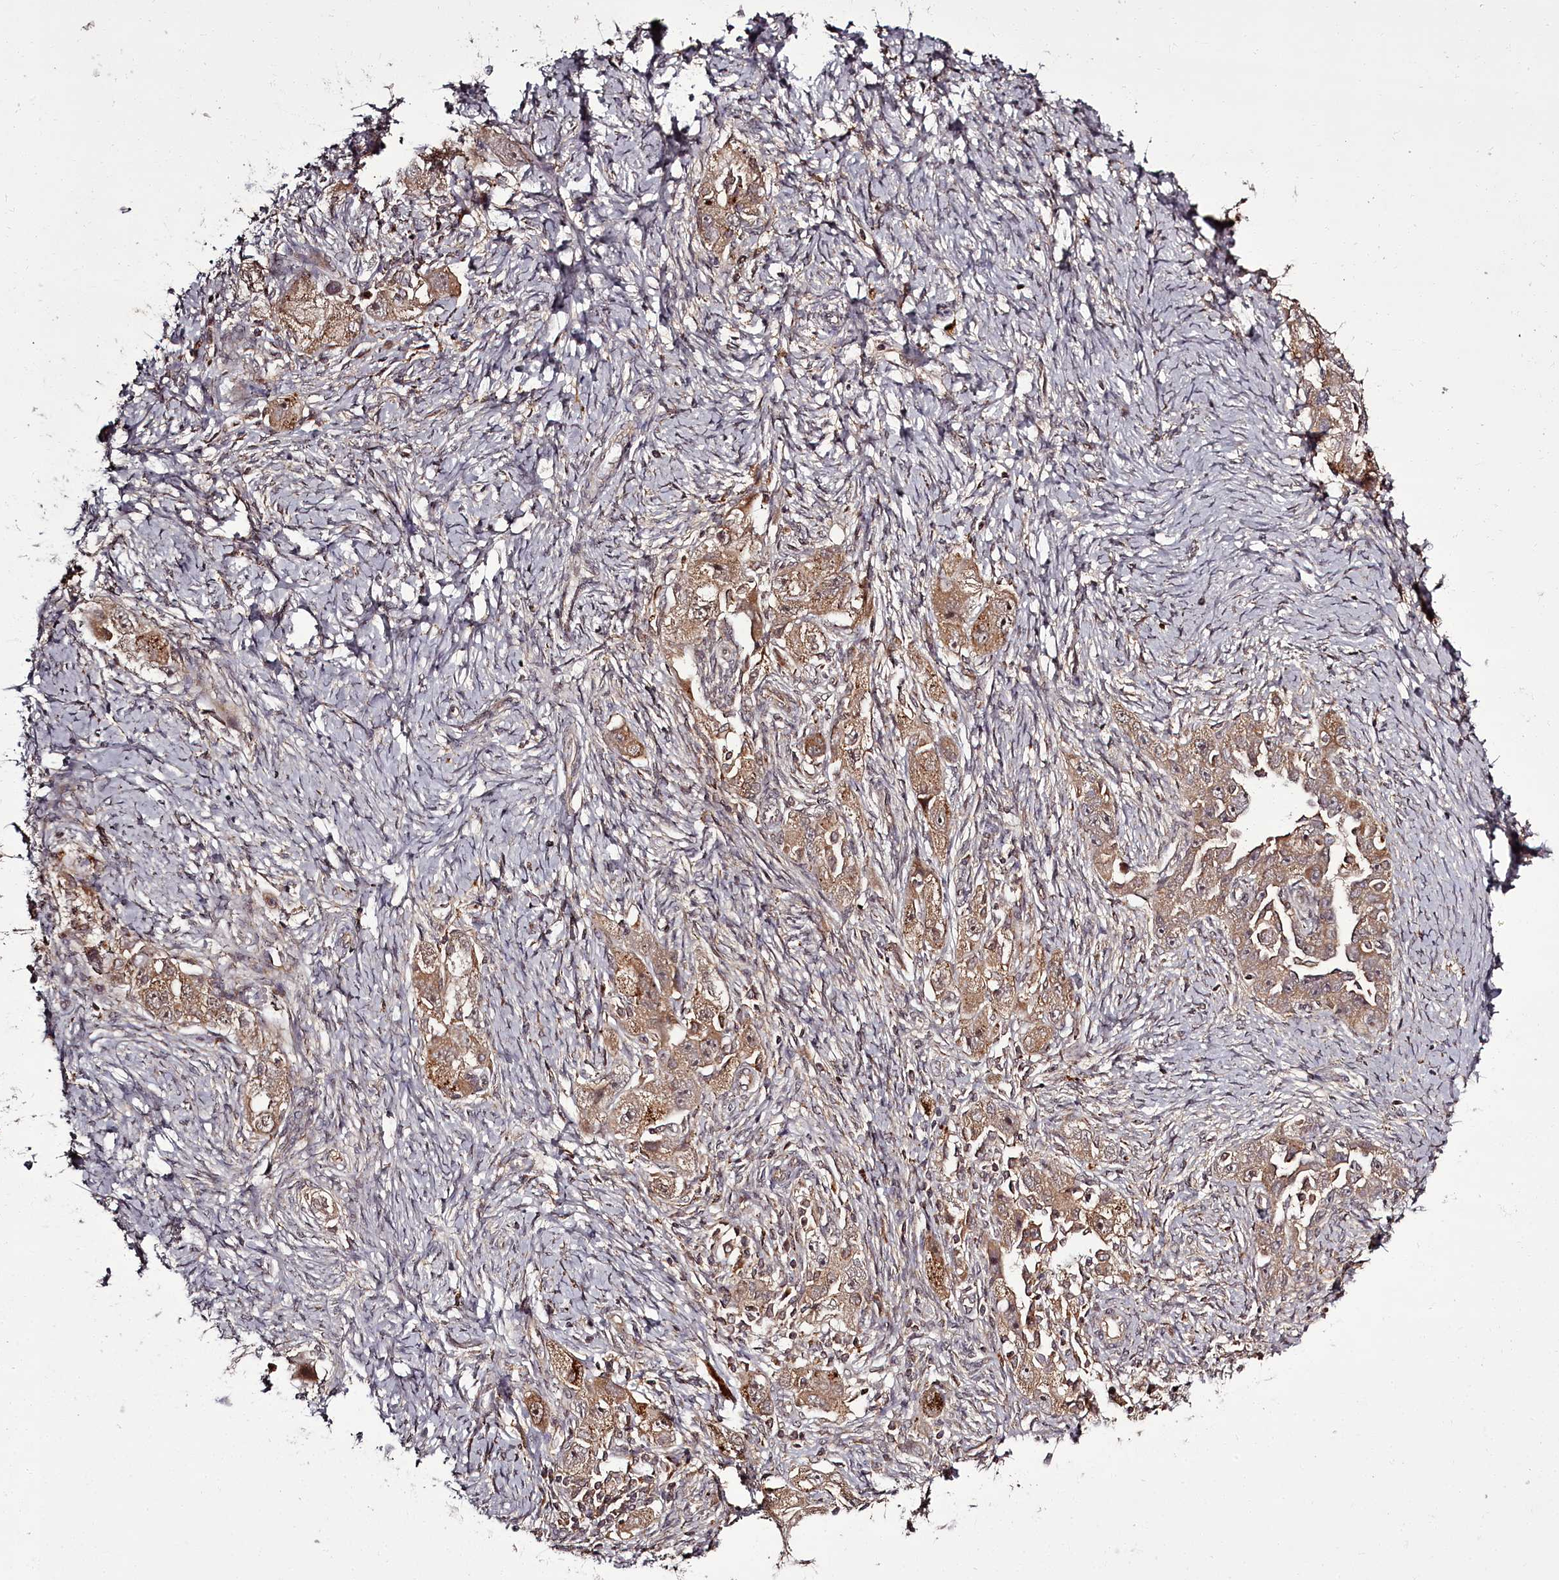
{"staining": {"intensity": "moderate", "quantity": ">75%", "location": "cytoplasmic/membranous"}, "tissue": "ovarian cancer", "cell_type": "Tumor cells", "image_type": "cancer", "snomed": [{"axis": "morphology", "description": "Carcinoma, NOS"}, {"axis": "morphology", "description": "Cystadenocarcinoma, serous, NOS"}, {"axis": "topography", "description": "Ovary"}], "caption": "DAB (3,3'-diaminobenzidine) immunohistochemical staining of human ovarian cancer displays moderate cytoplasmic/membranous protein staining in approximately >75% of tumor cells.", "gene": "PCBP2", "patient": {"sex": "female", "age": 69}}